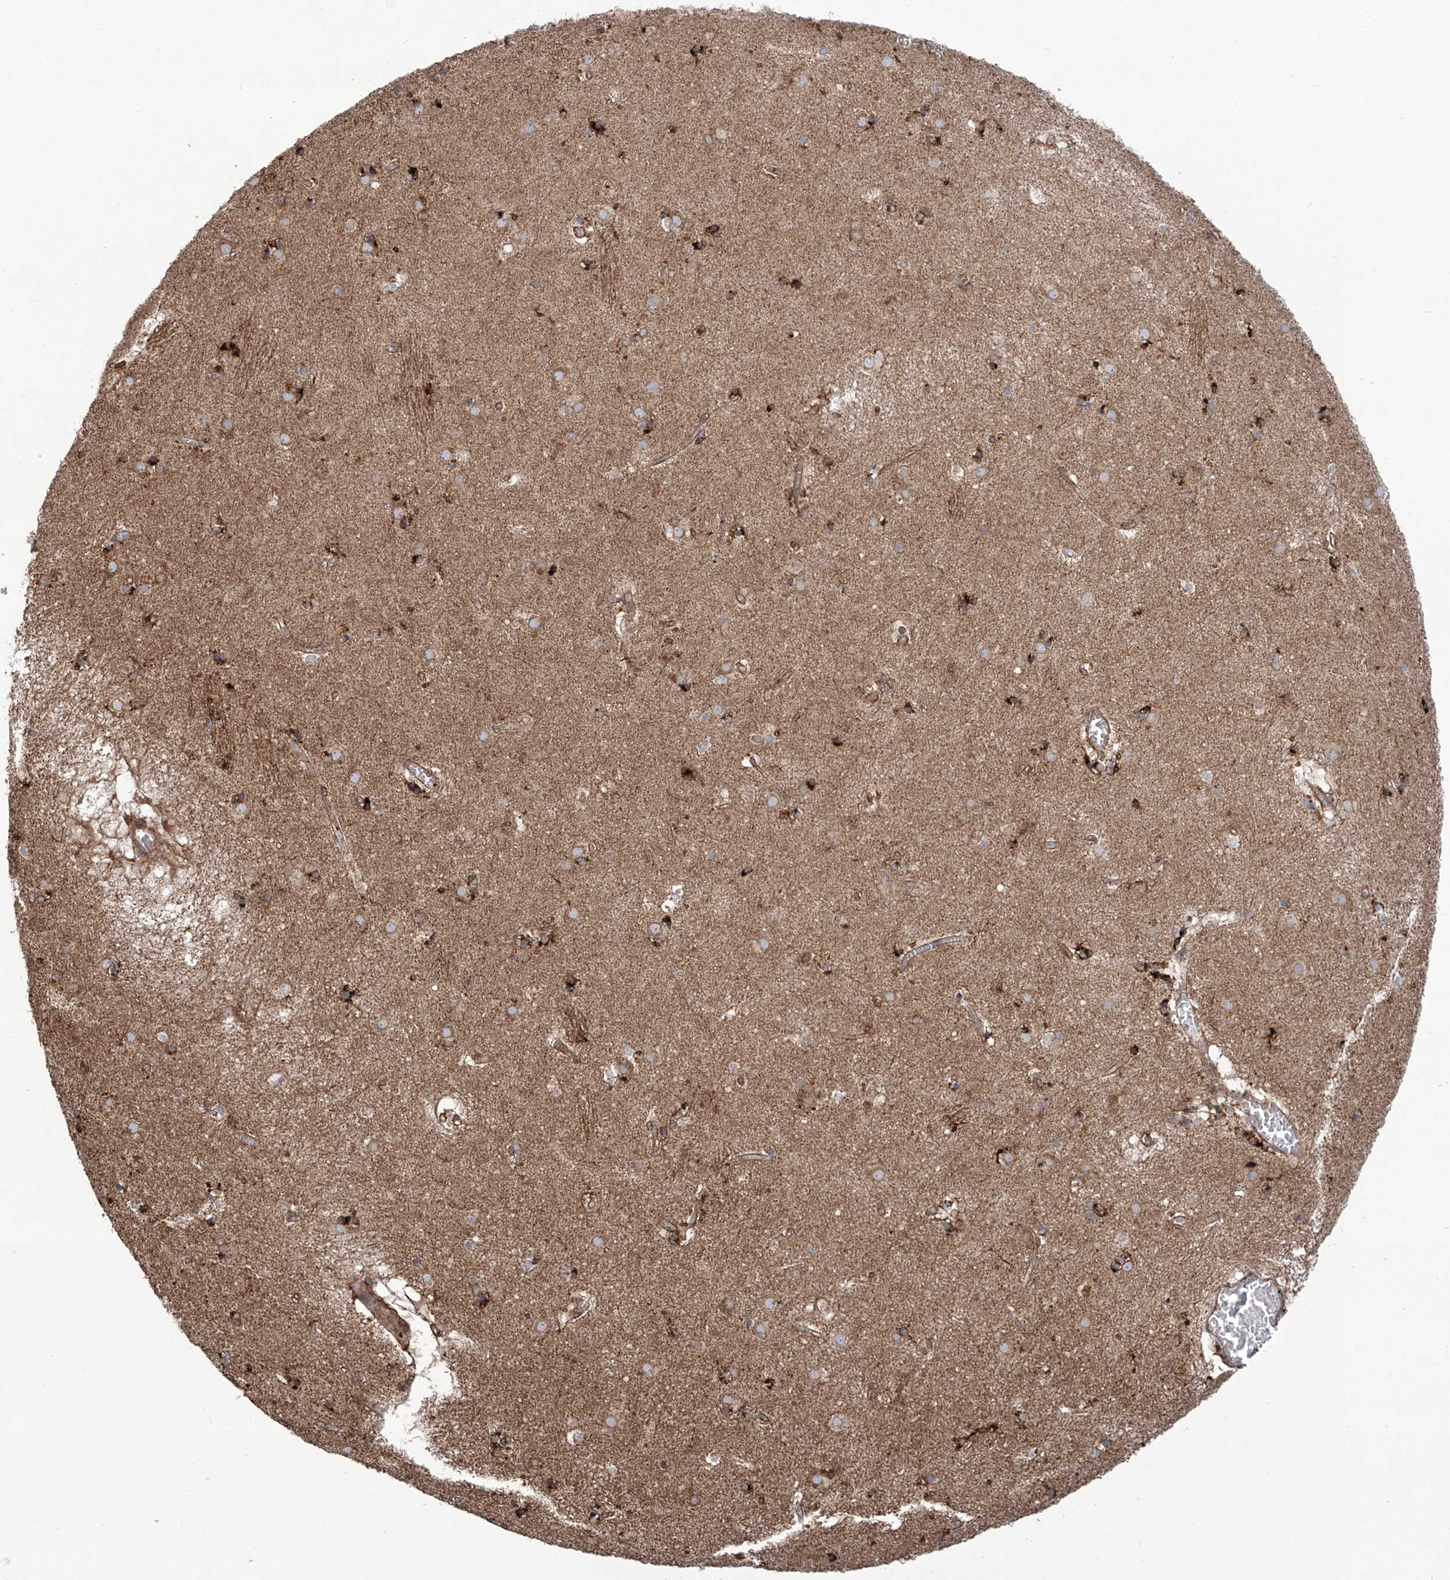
{"staining": {"intensity": "strong", "quantity": "25%-75%", "location": "cytoplasmic/membranous"}, "tissue": "caudate", "cell_type": "Glial cells", "image_type": "normal", "snomed": [{"axis": "morphology", "description": "Normal tissue, NOS"}, {"axis": "topography", "description": "Lateral ventricle wall"}], "caption": "Immunohistochemistry staining of normal caudate, which shows high levels of strong cytoplasmic/membranous positivity in about 25%-75% of glial cells indicating strong cytoplasmic/membranous protein positivity. The staining was performed using DAB (brown) for protein detection and nuclei were counterstained in hematoxylin (blue).", "gene": "APAF1", "patient": {"sex": "male", "age": 70}}